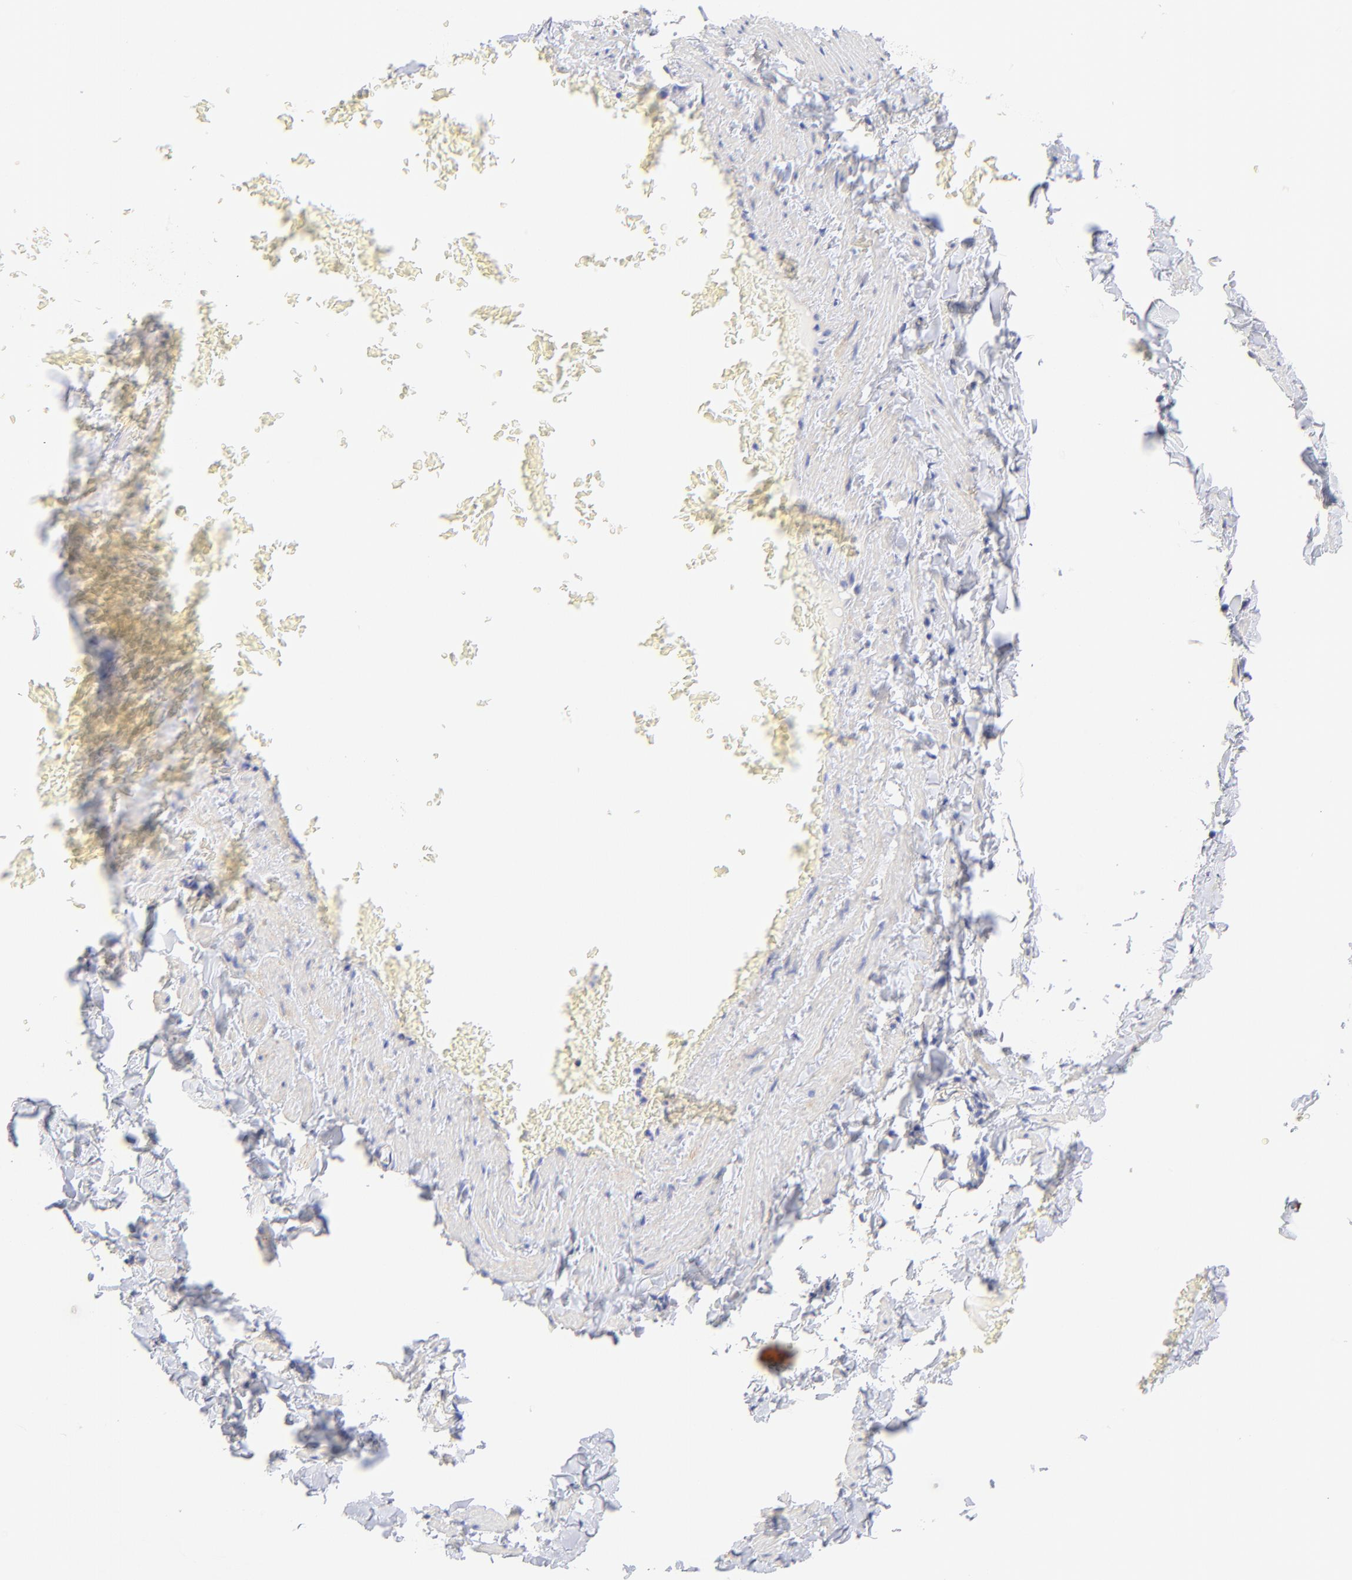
{"staining": {"intensity": "negative", "quantity": "none", "location": "none"}, "tissue": "adipose tissue", "cell_type": "Adipocytes", "image_type": "normal", "snomed": [{"axis": "morphology", "description": "Normal tissue, NOS"}, {"axis": "topography", "description": "Vascular tissue"}], "caption": "Immunohistochemistry (IHC) image of normal adipose tissue: adipose tissue stained with DAB reveals no significant protein expression in adipocytes.", "gene": "ACTRT1", "patient": {"sex": "male", "age": 41}}